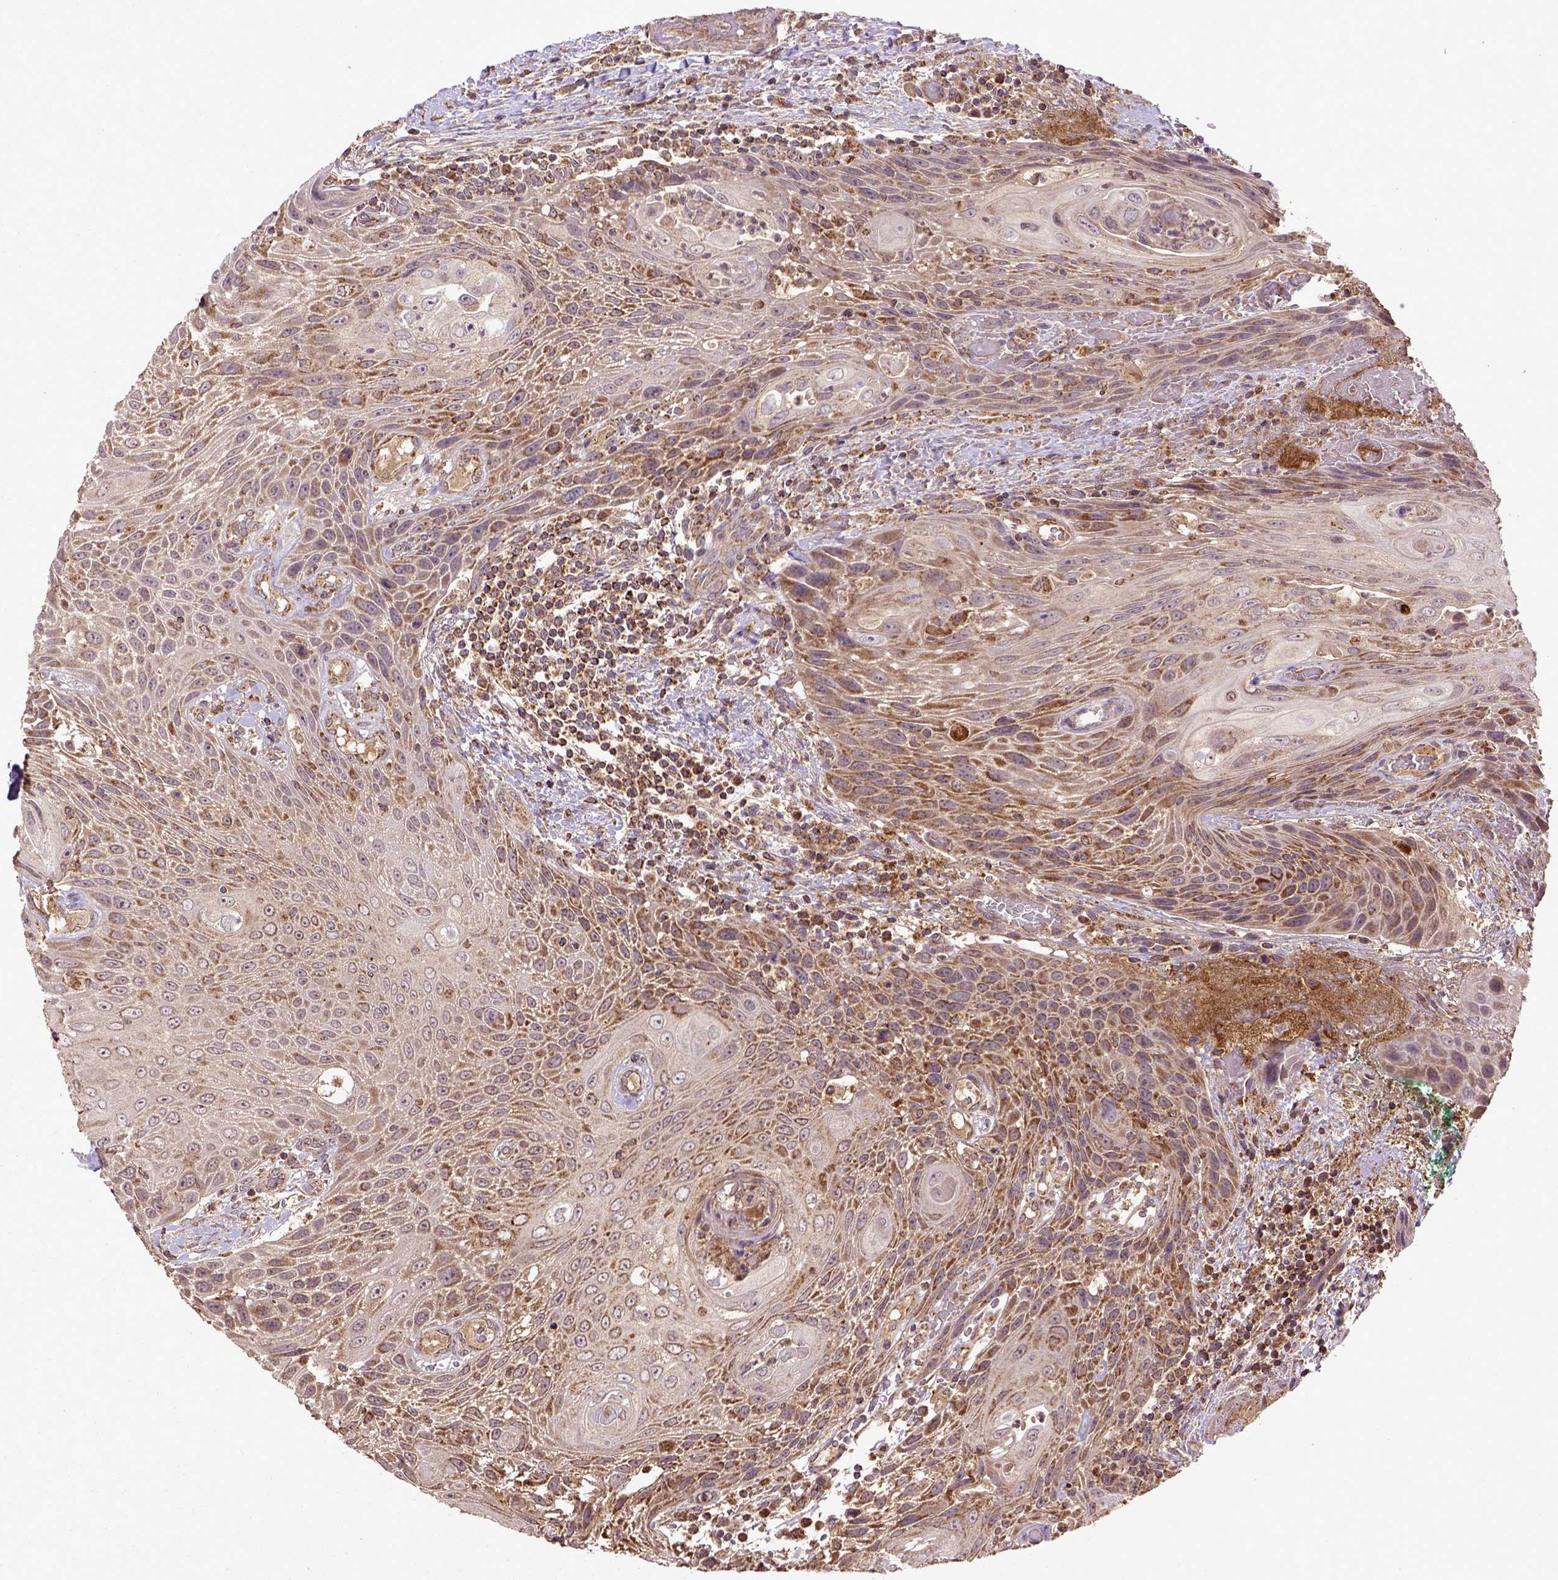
{"staining": {"intensity": "moderate", "quantity": ">75%", "location": "cytoplasmic/membranous"}, "tissue": "head and neck cancer", "cell_type": "Tumor cells", "image_type": "cancer", "snomed": [{"axis": "morphology", "description": "Squamous cell carcinoma, NOS"}, {"axis": "topography", "description": "Head-Neck"}], "caption": "Tumor cells demonstrate medium levels of moderate cytoplasmic/membranous staining in about >75% of cells in human squamous cell carcinoma (head and neck).", "gene": "MT-CO1", "patient": {"sex": "male", "age": 69}}